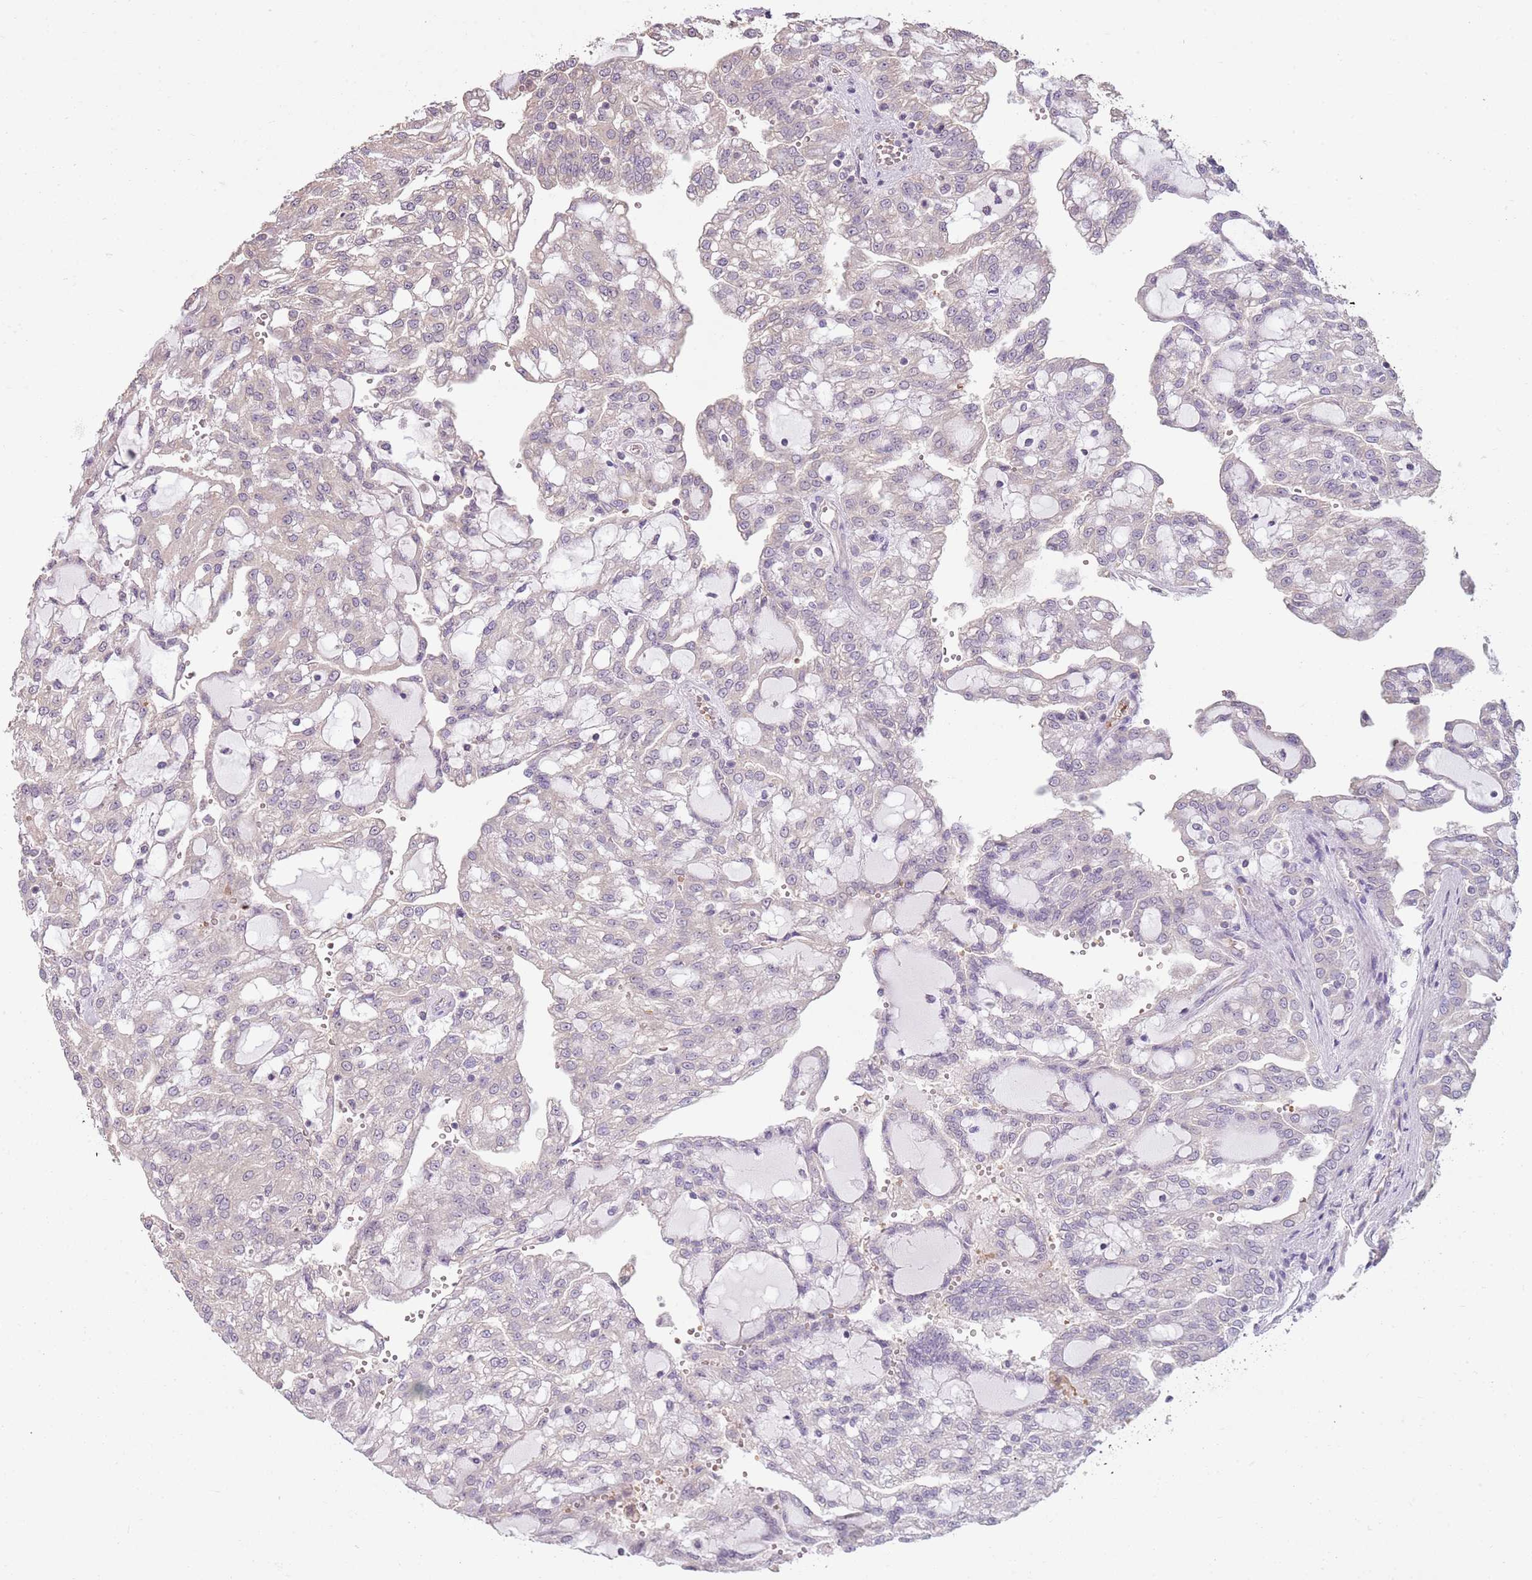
{"staining": {"intensity": "negative", "quantity": "none", "location": "none"}, "tissue": "renal cancer", "cell_type": "Tumor cells", "image_type": "cancer", "snomed": [{"axis": "morphology", "description": "Adenocarcinoma, NOS"}, {"axis": "topography", "description": "Kidney"}], "caption": "High magnification brightfield microscopy of renal cancer (adenocarcinoma) stained with DAB (3,3'-diaminobenzidine) (brown) and counterstained with hematoxylin (blue): tumor cells show no significant expression.", "gene": "TEKT4", "patient": {"sex": "male", "age": 63}}